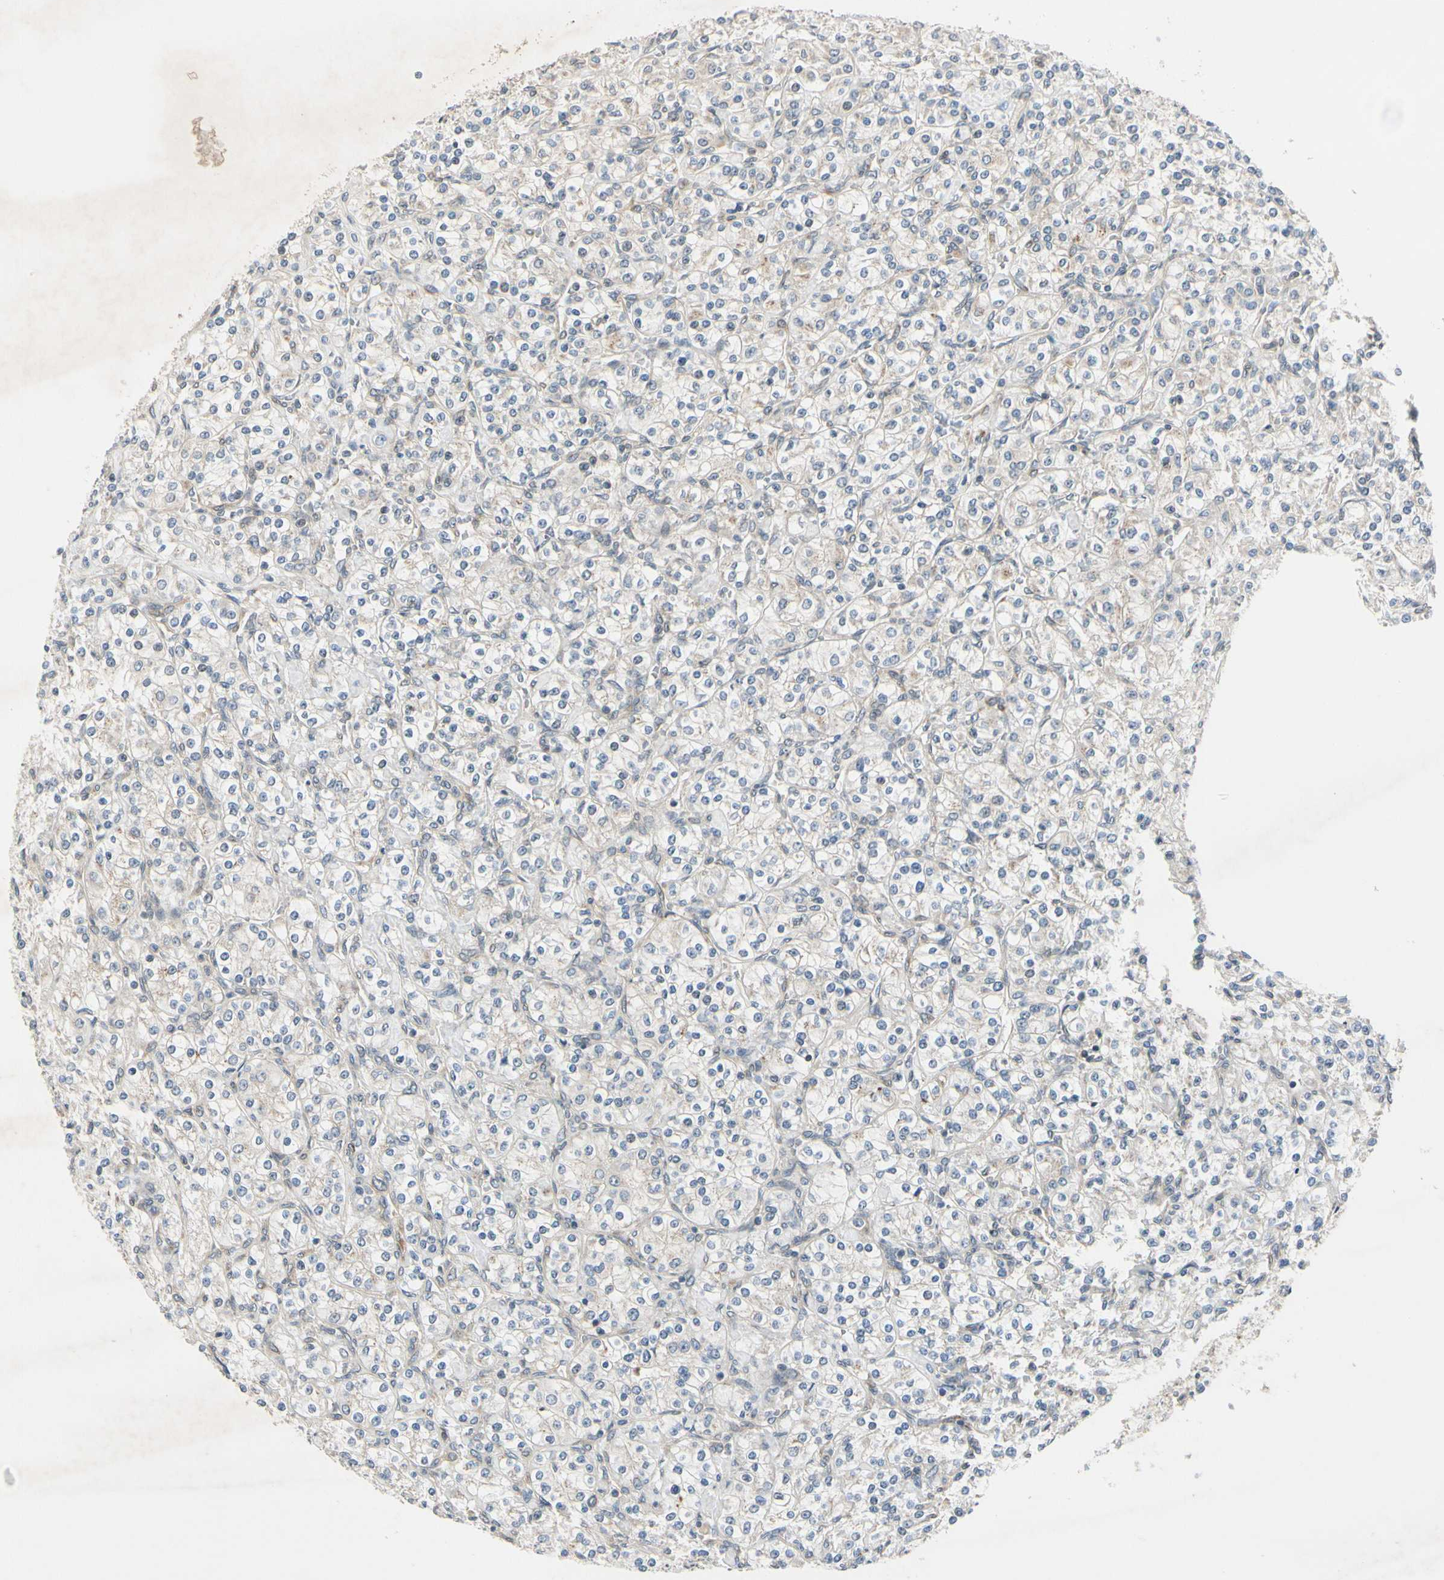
{"staining": {"intensity": "negative", "quantity": "none", "location": "none"}, "tissue": "renal cancer", "cell_type": "Tumor cells", "image_type": "cancer", "snomed": [{"axis": "morphology", "description": "Adenocarcinoma, NOS"}, {"axis": "topography", "description": "Kidney"}], "caption": "Immunohistochemical staining of renal cancer demonstrates no significant positivity in tumor cells.", "gene": "RPS6KB2", "patient": {"sex": "male", "age": 77}}